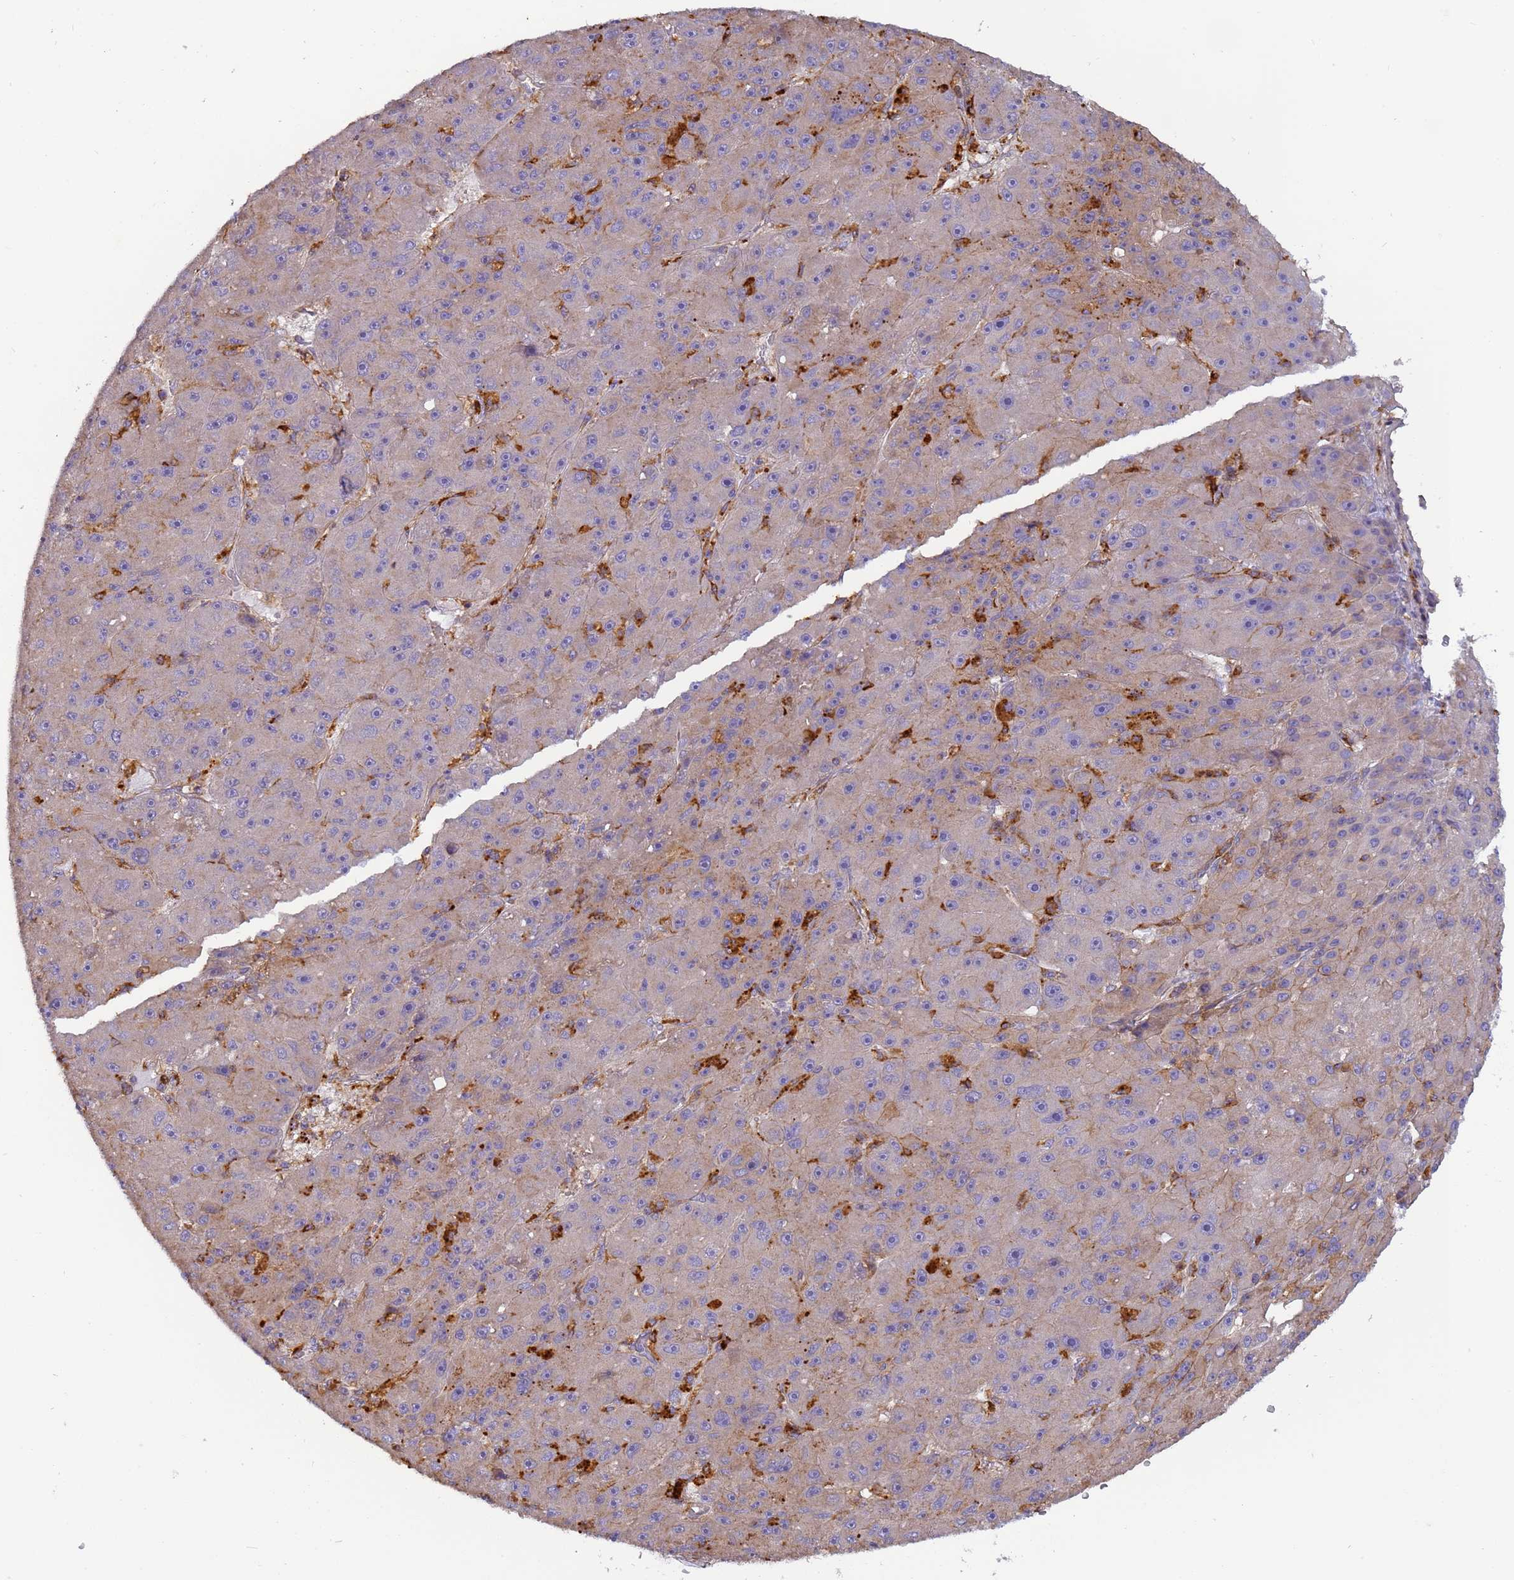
{"staining": {"intensity": "weak", "quantity": "<25%", "location": "cytoplasmic/membranous"}, "tissue": "liver cancer", "cell_type": "Tumor cells", "image_type": "cancer", "snomed": [{"axis": "morphology", "description": "Carcinoma, Hepatocellular, NOS"}, {"axis": "topography", "description": "Liver"}], "caption": "DAB (3,3'-diaminobenzidine) immunohistochemical staining of liver cancer (hepatocellular carcinoma) reveals no significant staining in tumor cells.", "gene": "M6PR", "patient": {"sex": "male", "age": 67}}